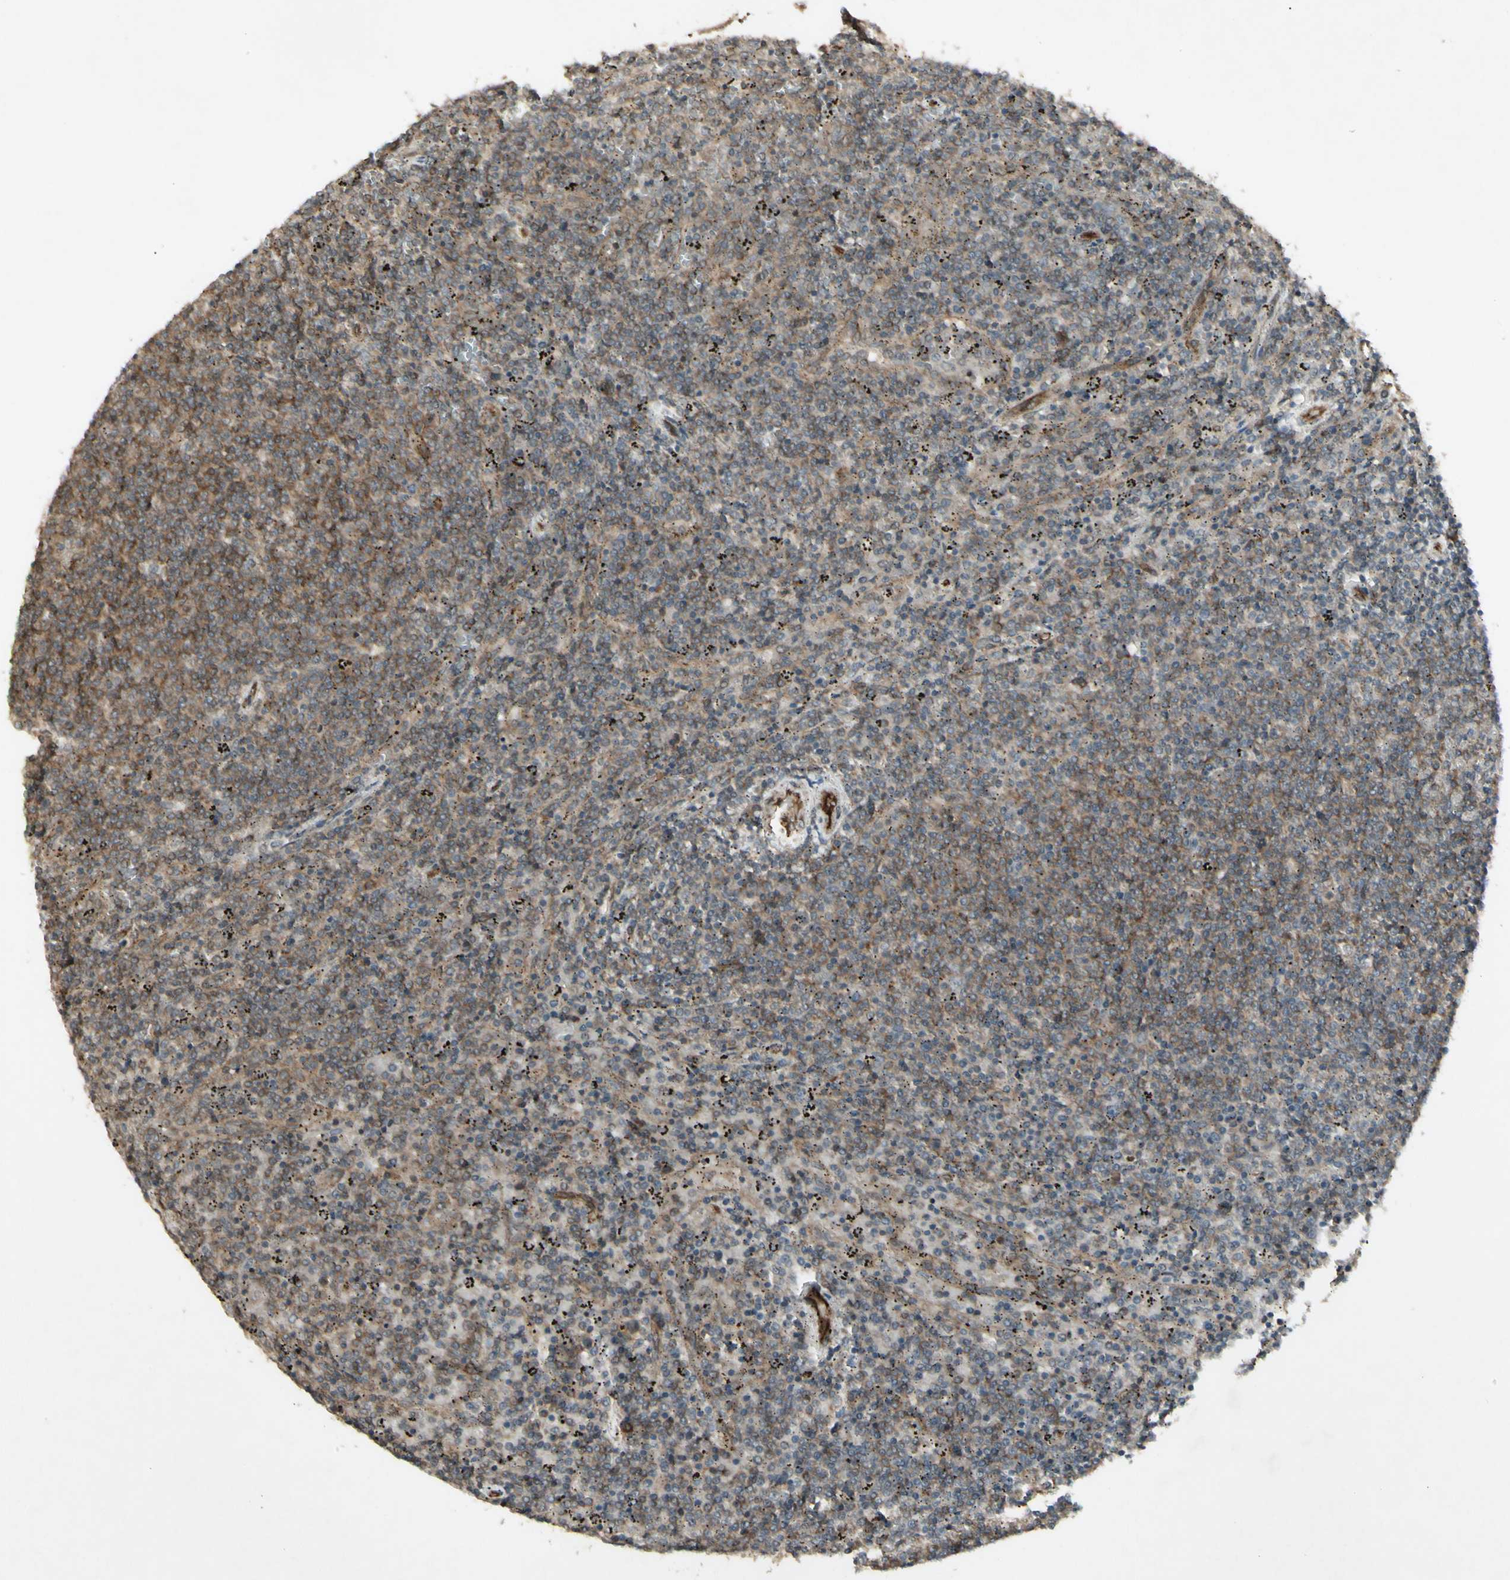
{"staining": {"intensity": "weak", "quantity": "25%-75%", "location": "cytoplasmic/membranous"}, "tissue": "lymphoma", "cell_type": "Tumor cells", "image_type": "cancer", "snomed": [{"axis": "morphology", "description": "Malignant lymphoma, non-Hodgkin's type, Low grade"}, {"axis": "topography", "description": "Spleen"}], "caption": "Immunohistochemistry staining of malignant lymphoma, non-Hodgkin's type (low-grade), which reveals low levels of weak cytoplasmic/membranous positivity in about 25%-75% of tumor cells indicating weak cytoplasmic/membranous protein positivity. The staining was performed using DAB (3,3'-diaminobenzidine) (brown) for protein detection and nuclei were counterstained in hematoxylin (blue).", "gene": "JAG1", "patient": {"sex": "female", "age": 50}}